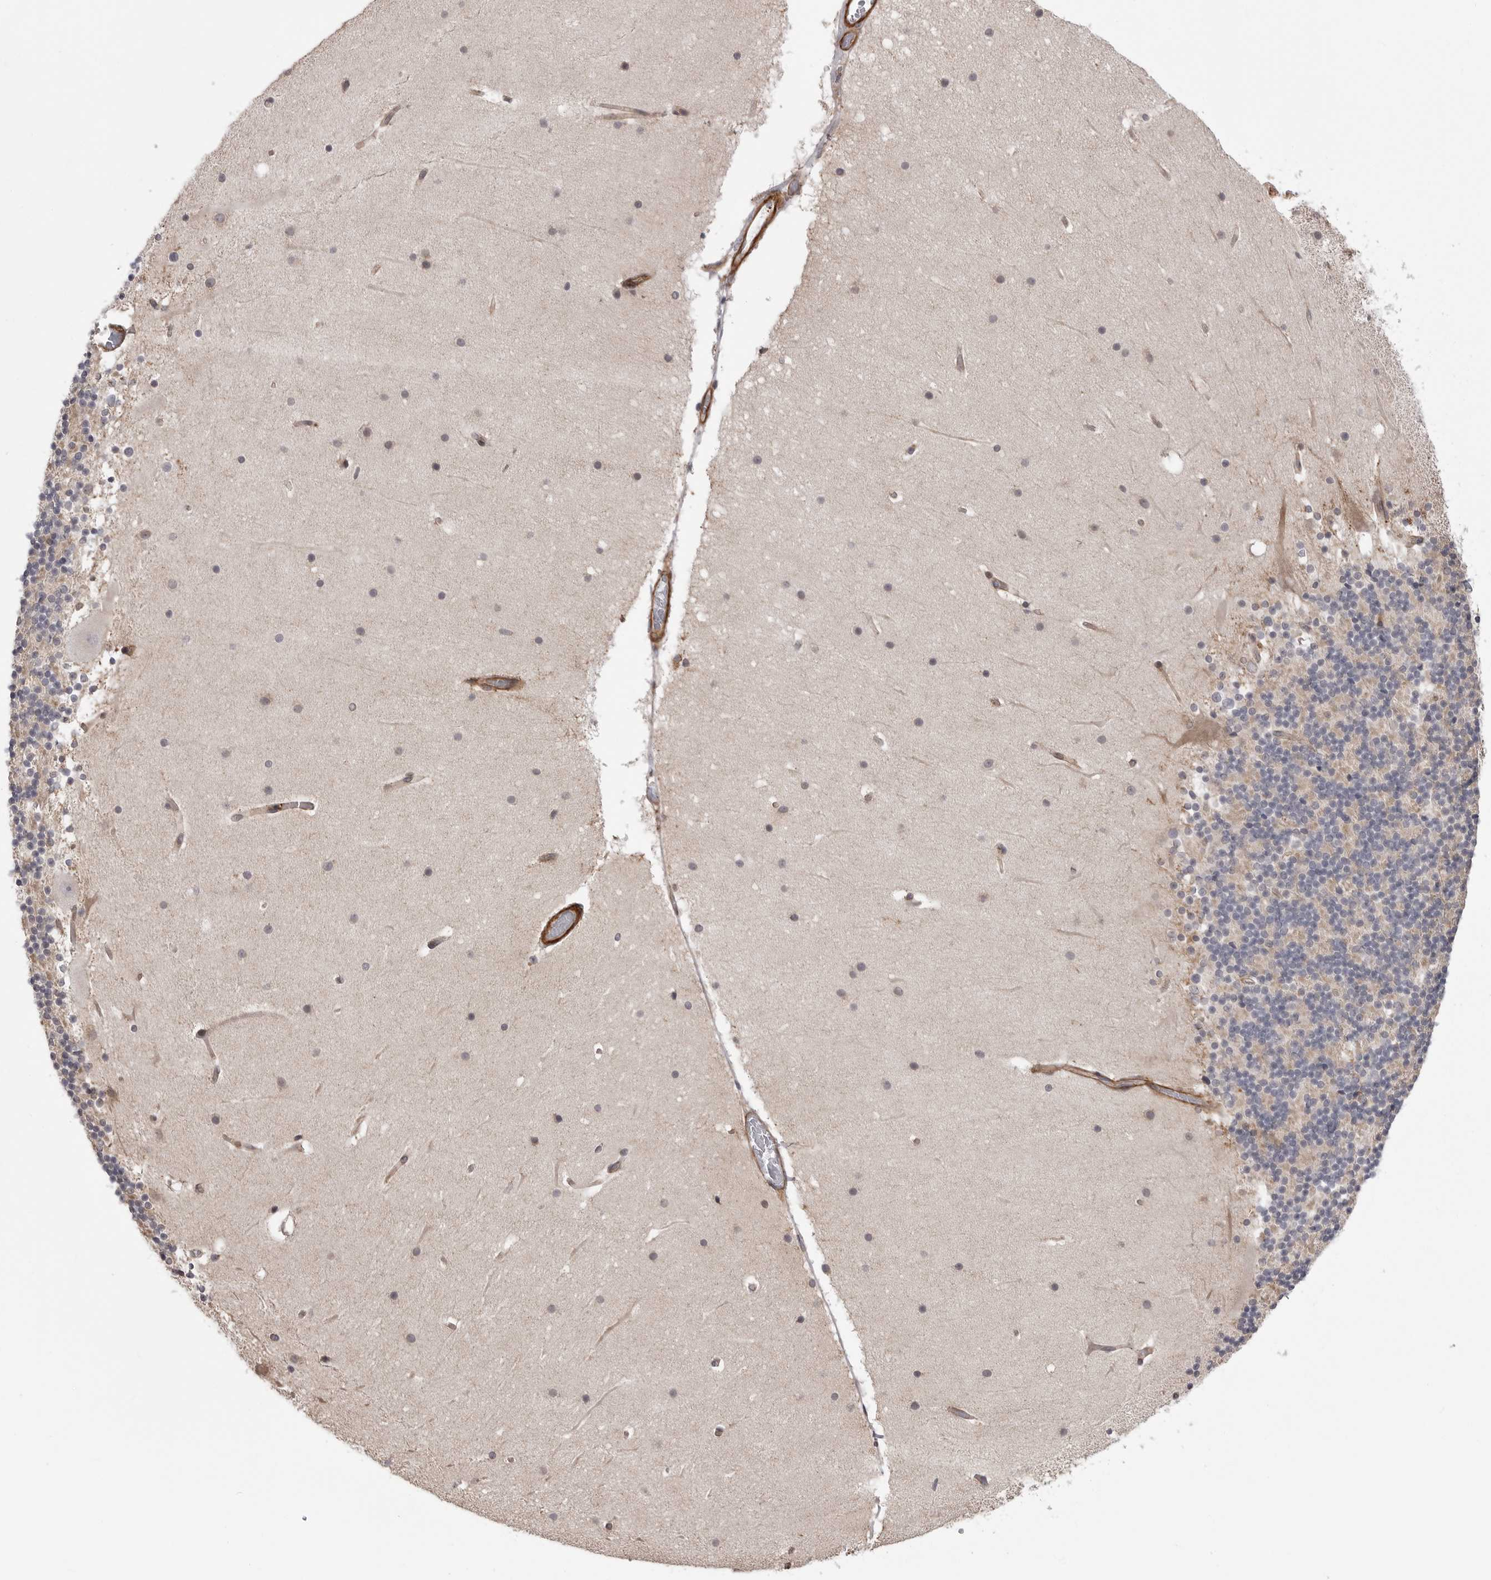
{"staining": {"intensity": "negative", "quantity": "none", "location": "none"}, "tissue": "cerebellum", "cell_type": "Cells in granular layer", "image_type": "normal", "snomed": [{"axis": "morphology", "description": "Normal tissue, NOS"}, {"axis": "topography", "description": "Cerebellum"}], "caption": "This is an immunohistochemistry image of normal human cerebellum. There is no positivity in cells in granular layer.", "gene": "SCP2", "patient": {"sex": "male", "age": 57}}